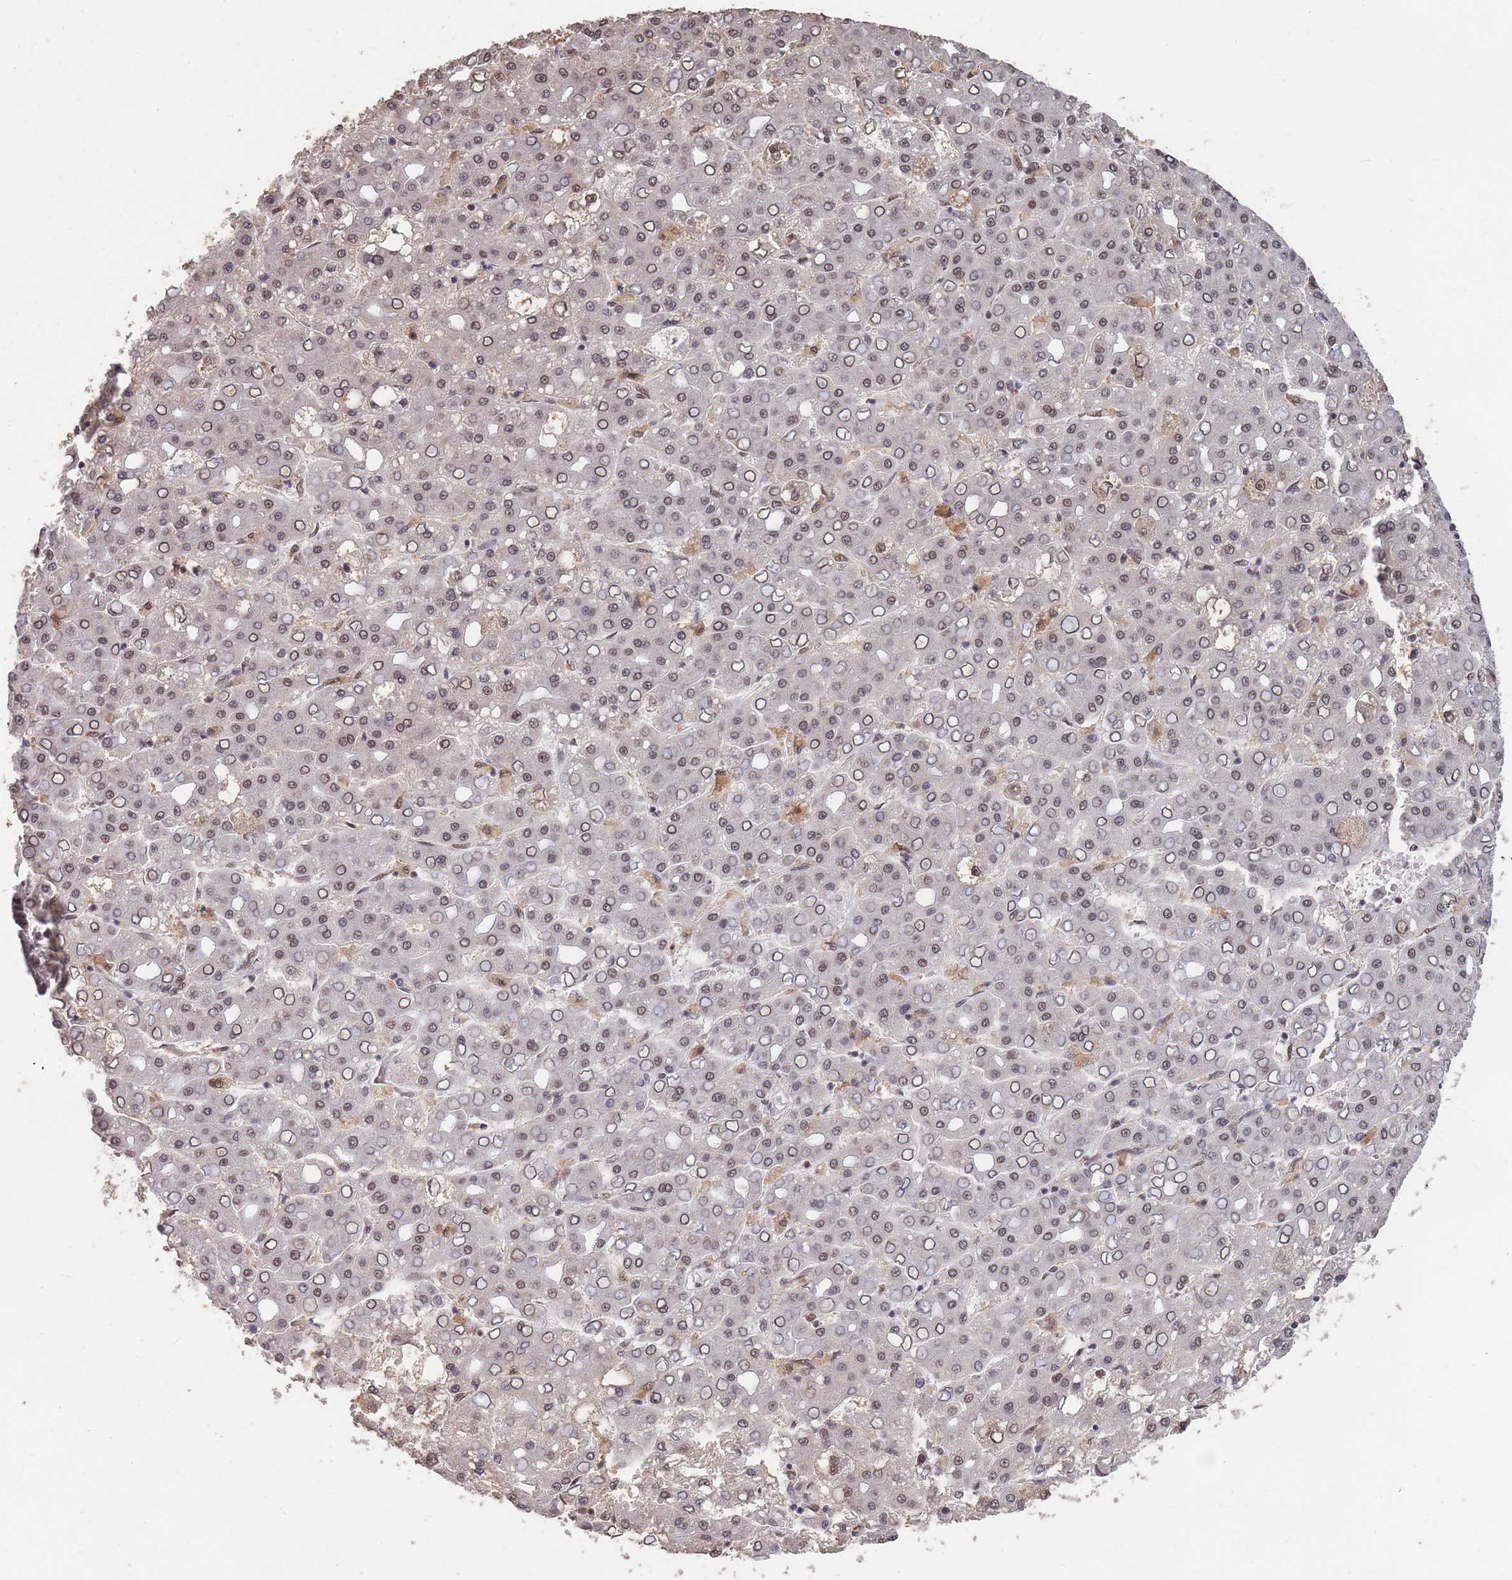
{"staining": {"intensity": "weak", "quantity": ">75%", "location": "nuclear"}, "tissue": "liver cancer", "cell_type": "Tumor cells", "image_type": "cancer", "snomed": [{"axis": "morphology", "description": "Carcinoma, Hepatocellular, NOS"}, {"axis": "topography", "description": "Liver"}], "caption": "Human liver cancer stained with a brown dye shows weak nuclear positive positivity in approximately >75% of tumor cells.", "gene": "SNRPA1", "patient": {"sex": "male", "age": 65}}